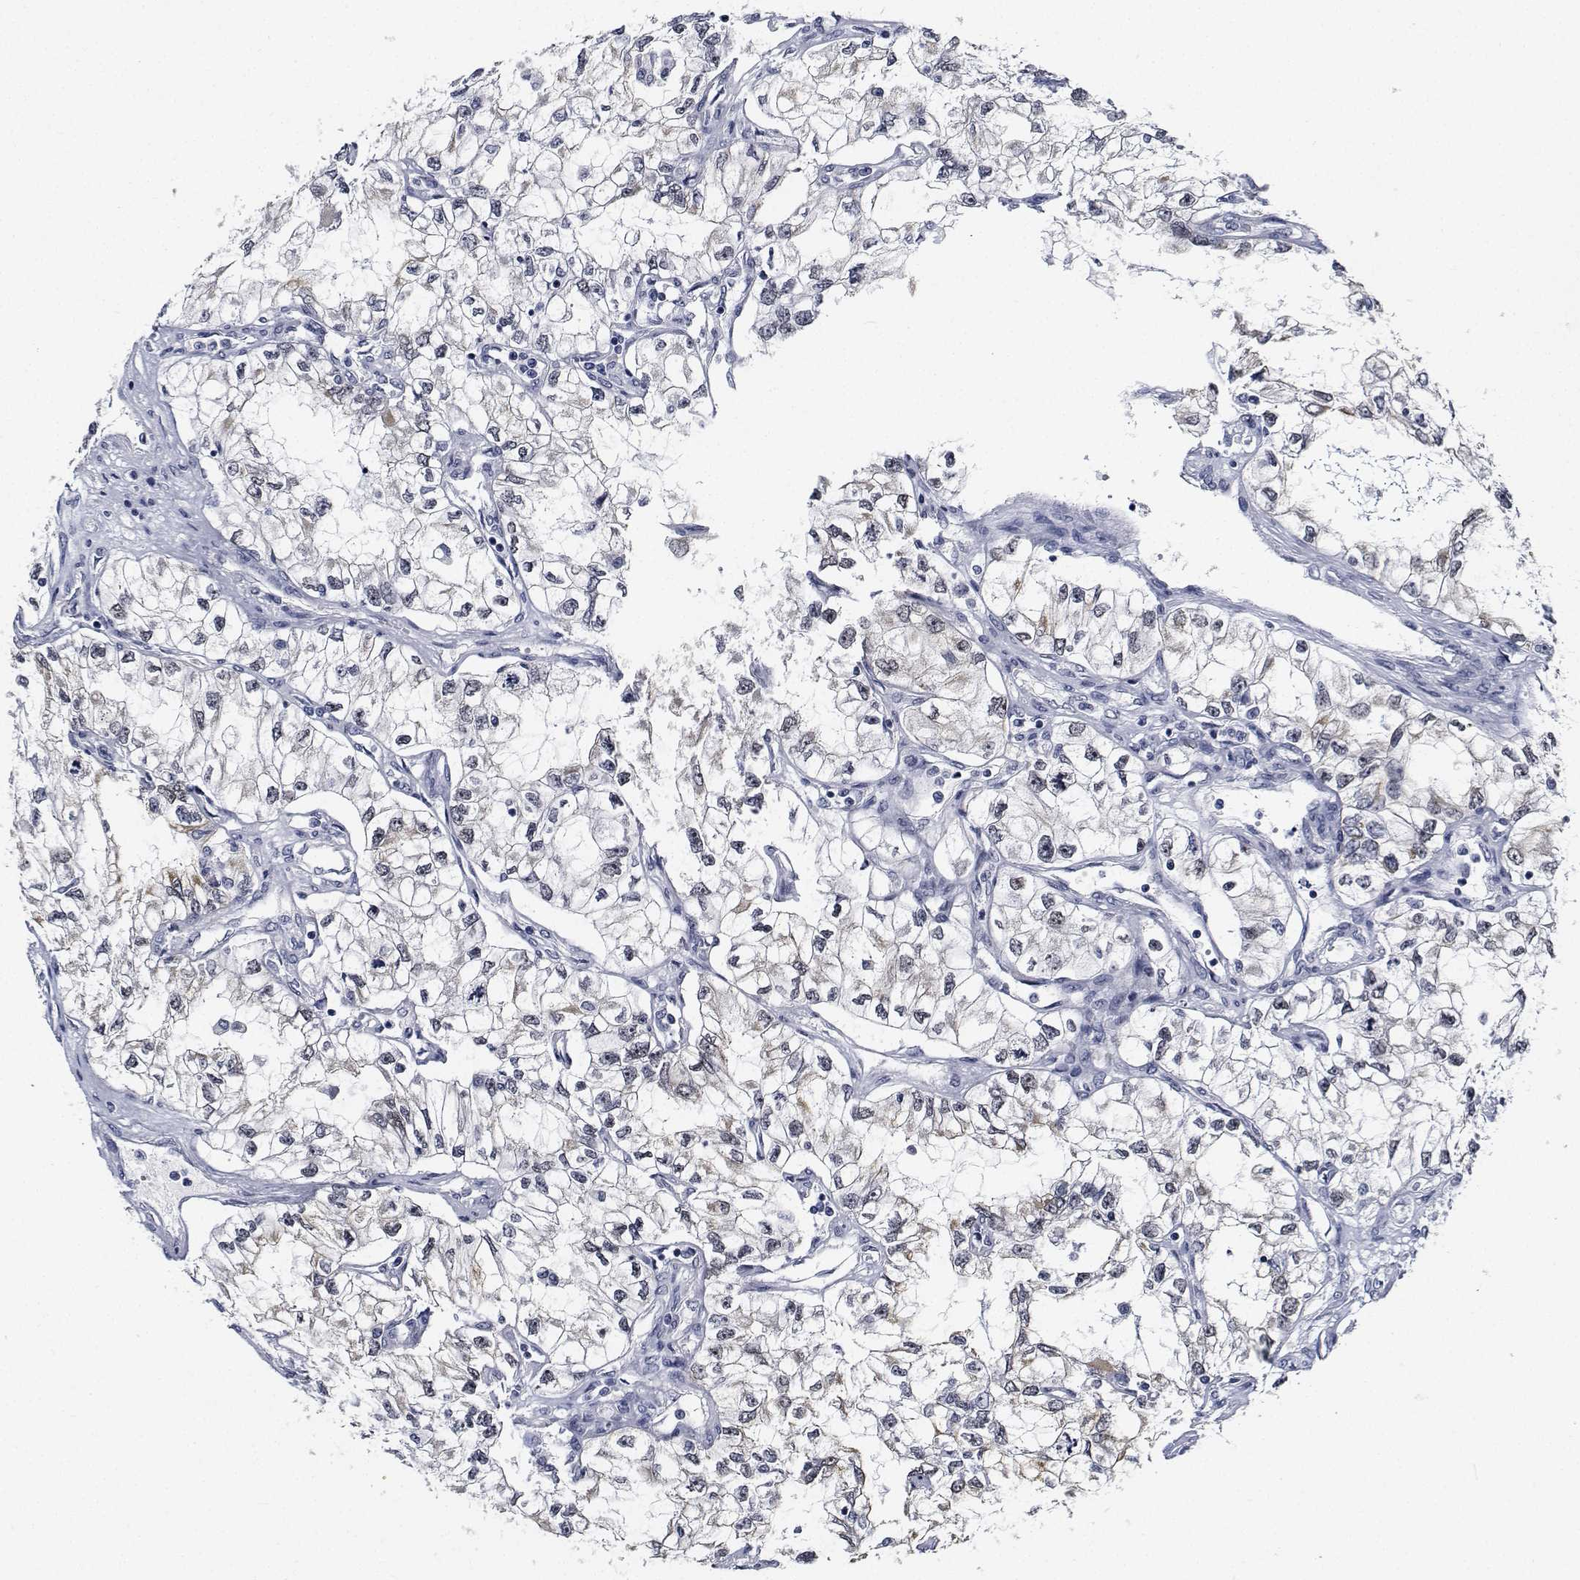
{"staining": {"intensity": "weak", "quantity": "25%-75%", "location": "nuclear"}, "tissue": "renal cancer", "cell_type": "Tumor cells", "image_type": "cancer", "snomed": [{"axis": "morphology", "description": "Adenocarcinoma, NOS"}, {"axis": "topography", "description": "Kidney"}], "caption": "This photomicrograph exhibits adenocarcinoma (renal) stained with IHC to label a protein in brown. The nuclear of tumor cells show weak positivity for the protein. Nuclei are counter-stained blue.", "gene": "NVL", "patient": {"sex": "female", "age": 59}}